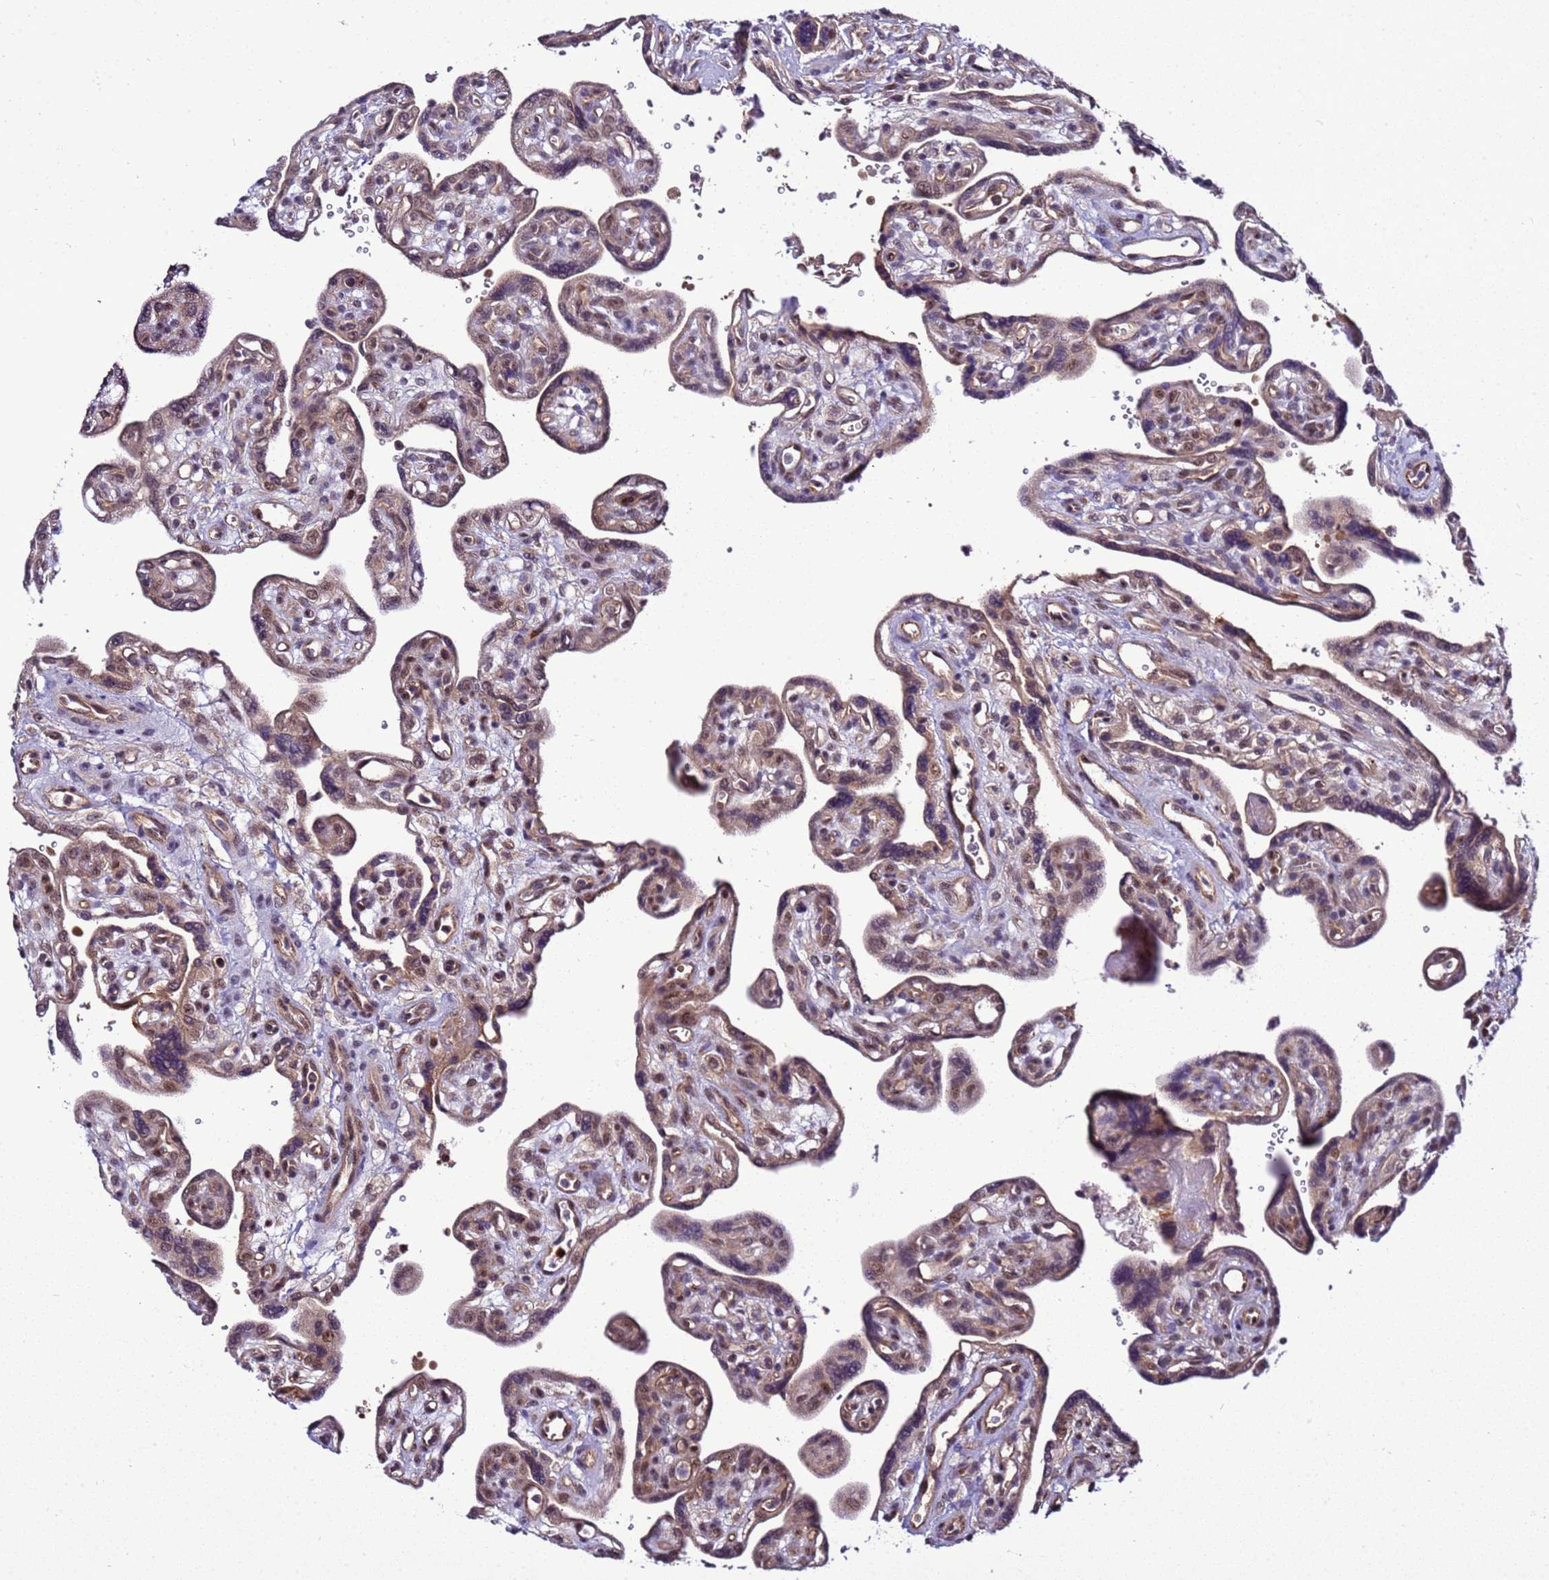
{"staining": {"intensity": "weak", "quantity": ">75%", "location": "cytoplasmic/membranous,nuclear"}, "tissue": "placenta", "cell_type": "Trophoblastic cells", "image_type": "normal", "snomed": [{"axis": "morphology", "description": "Normal tissue, NOS"}, {"axis": "topography", "description": "Placenta"}], "caption": "Immunohistochemical staining of normal placenta reveals >75% levels of weak cytoplasmic/membranous,nuclear protein staining in about >75% of trophoblastic cells. The protein of interest is stained brown, and the nuclei are stained in blue (DAB IHC with brightfield microscopy, high magnification).", "gene": "GEN1", "patient": {"sex": "female", "age": 39}}